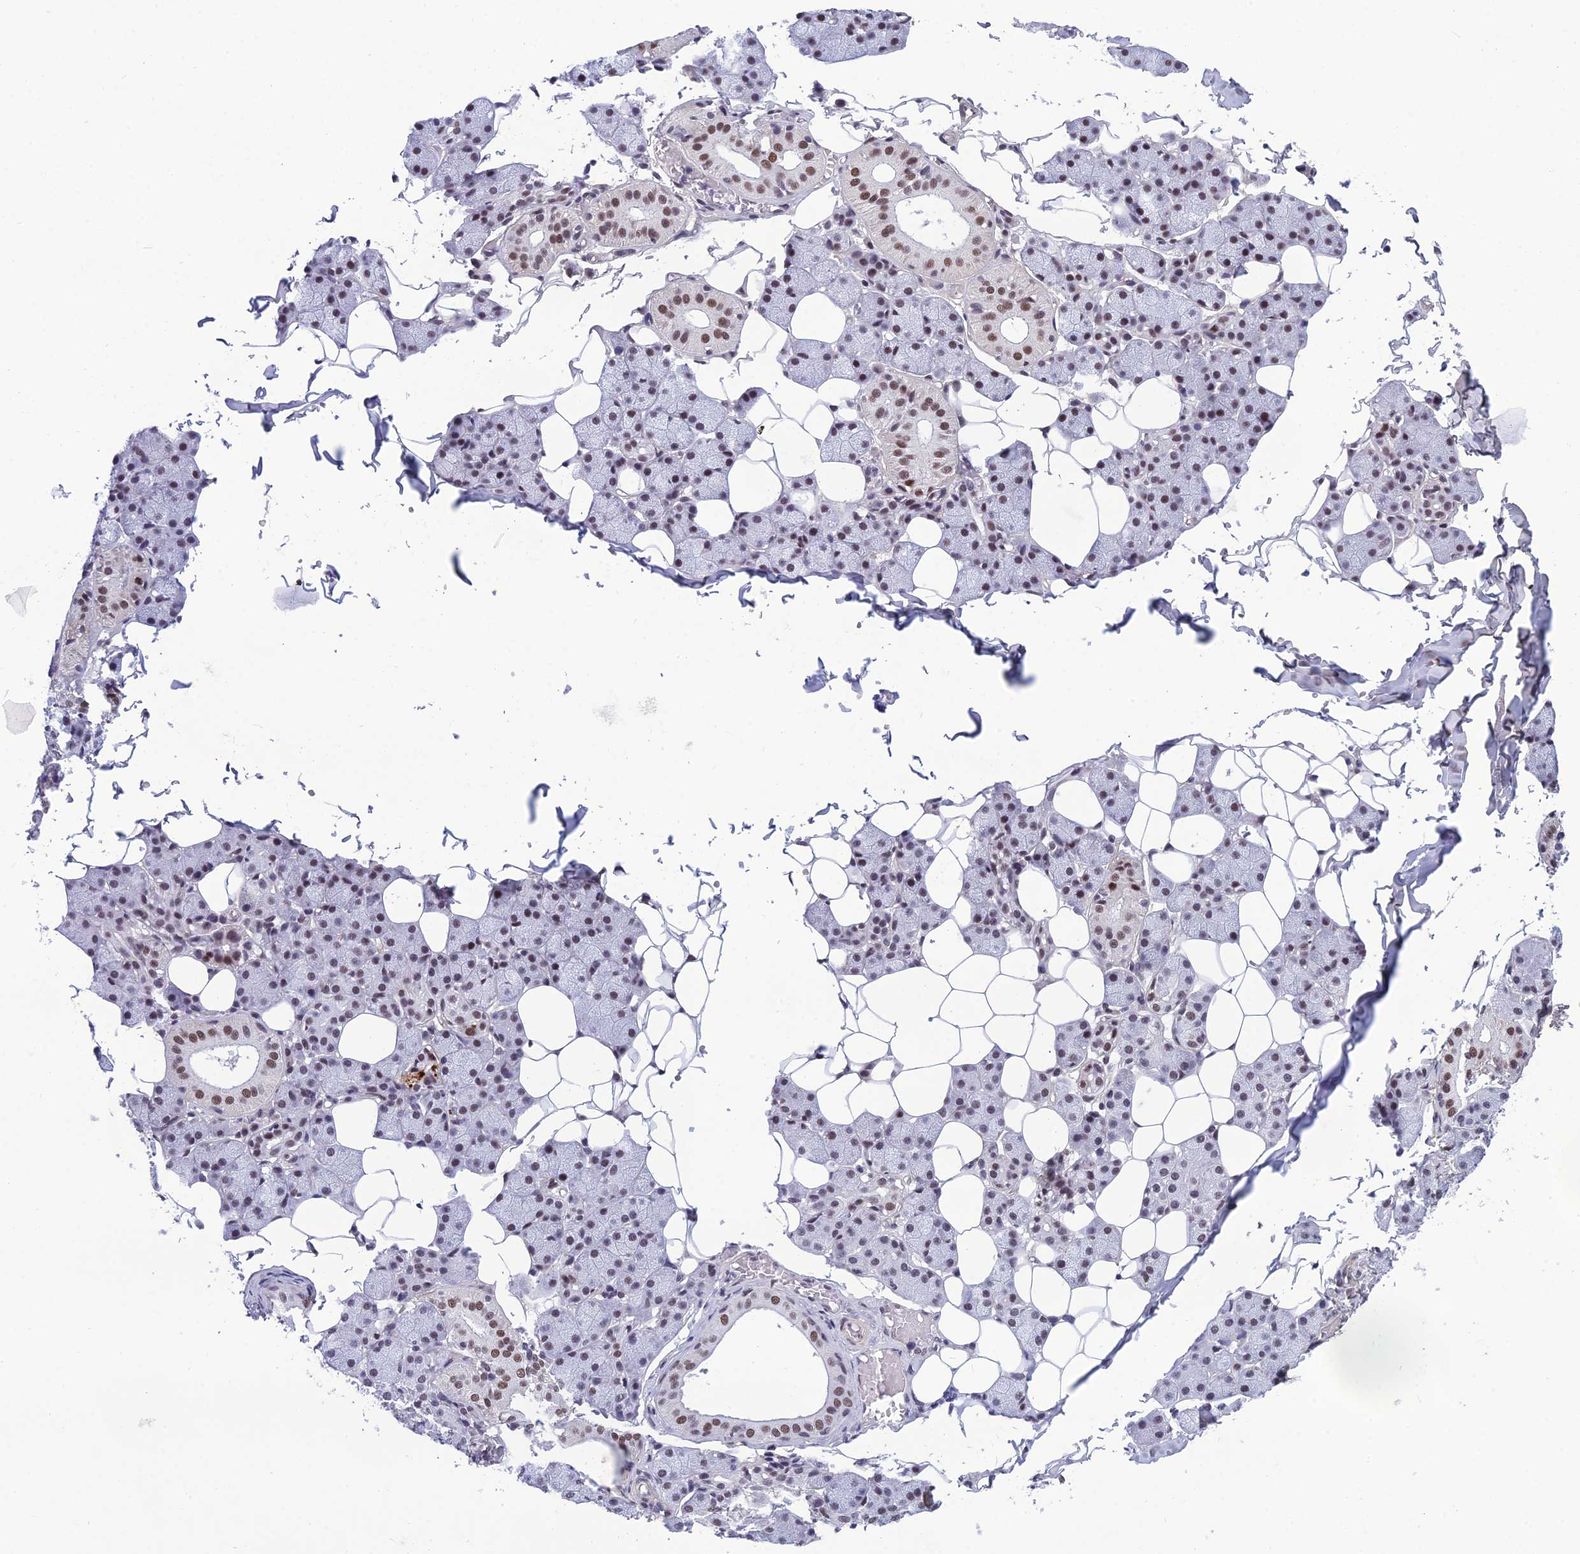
{"staining": {"intensity": "moderate", "quantity": "25%-75%", "location": "nuclear"}, "tissue": "salivary gland", "cell_type": "Glandular cells", "image_type": "normal", "snomed": [{"axis": "morphology", "description": "Normal tissue, NOS"}, {"axis": "topography", "description": "Salivary gland"}], "caption": "DAB (3,3'-diaminobenzidine) immunohistochemical staining of benign human salivary gland demonstrates moderate nuclear protein expression in about 25%-75% of glandular cells. The protein of interest is stained brown, and the nuclei are stained in blue (DAB (3,3'-diaminobenzidine) IHC with brightfield microscopy, high magnification).", "gene": "RSRC1", "patient": {"sex": "female", "age": 33}}